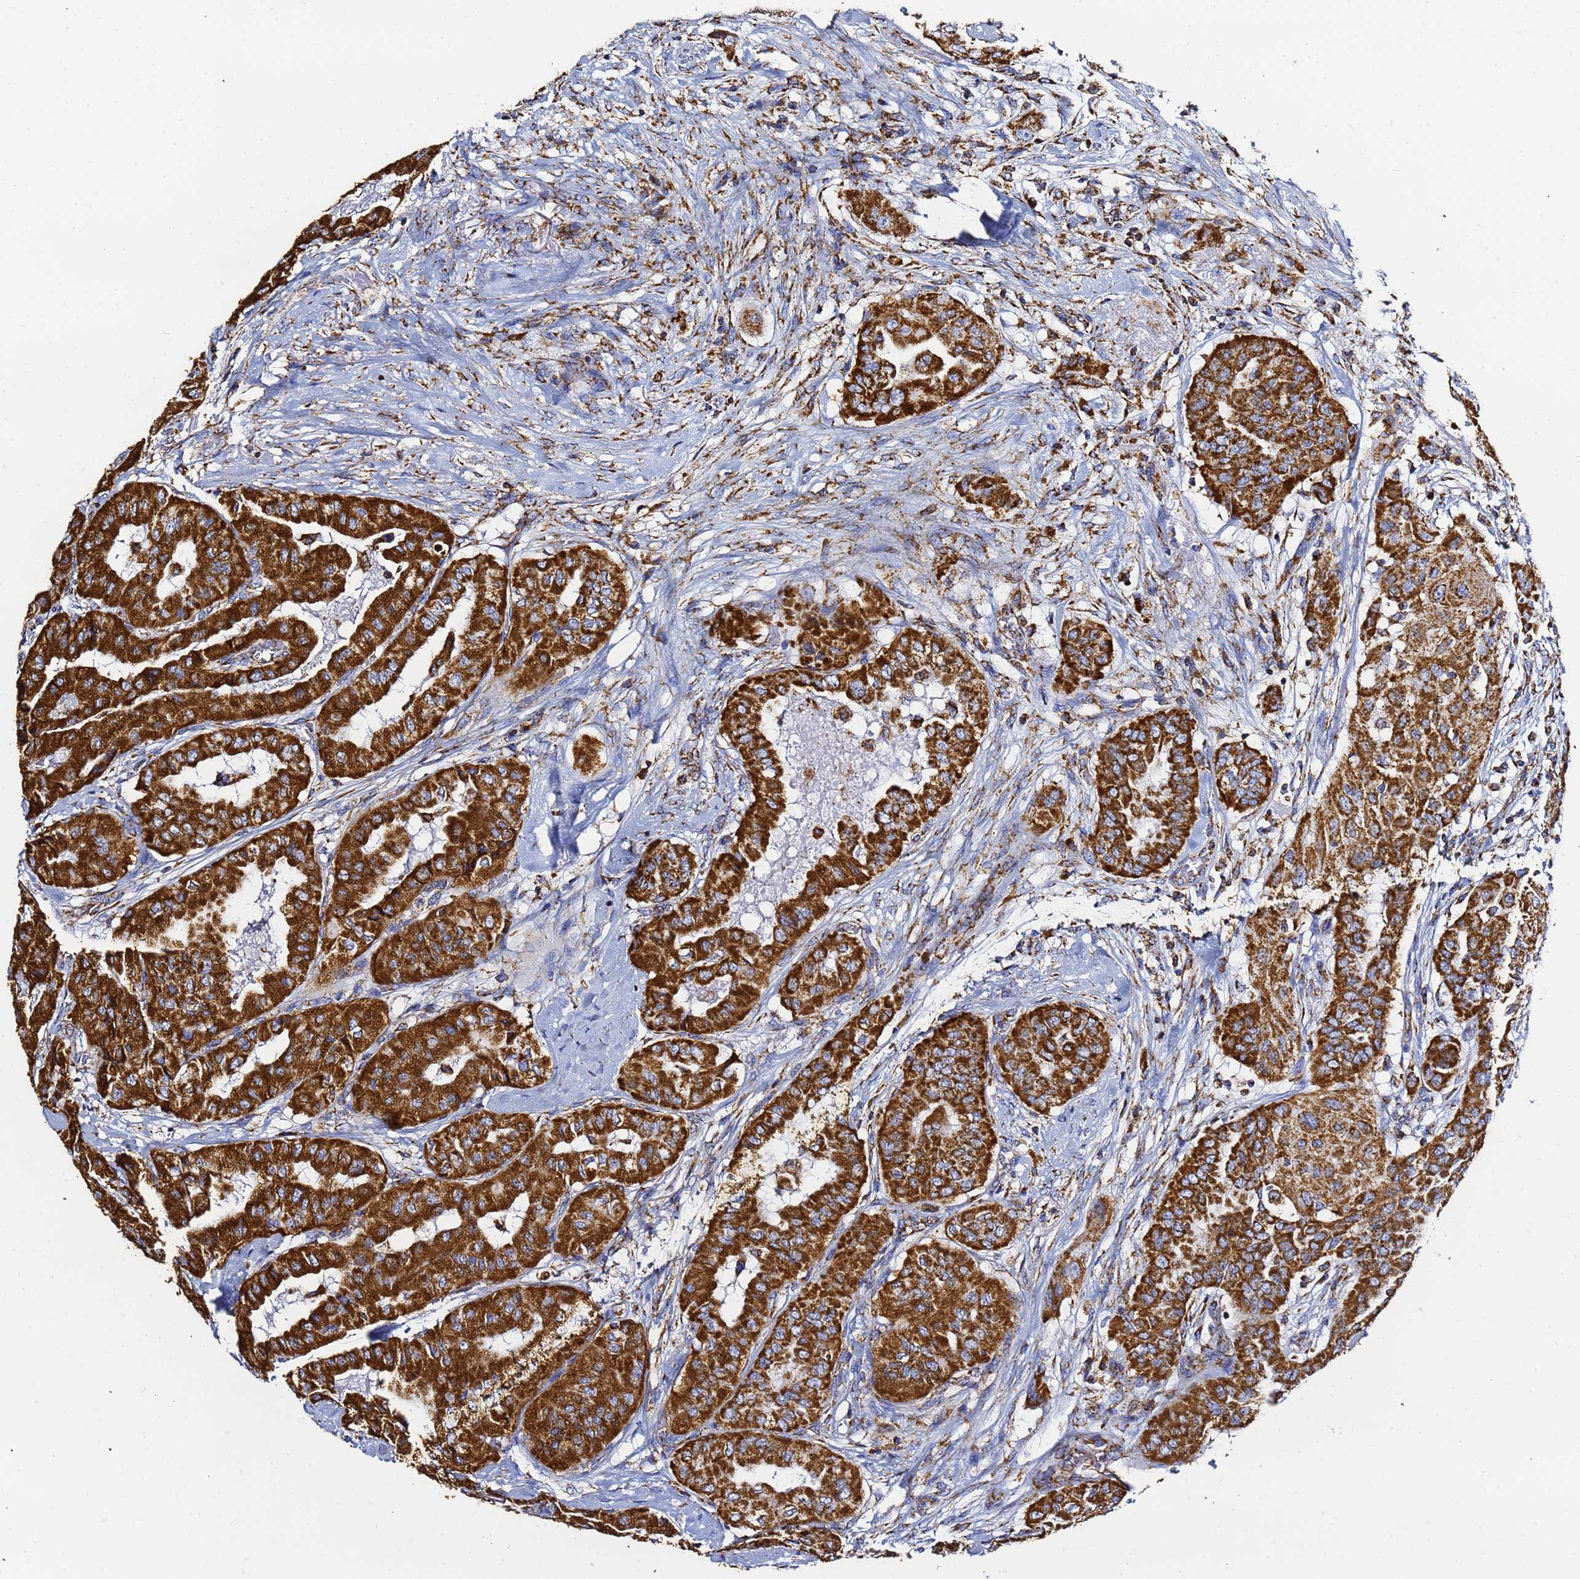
{"staining": {"intensity": "strong", "quantity": ">75%", "location": "cytoplasmic/membranous"}, "tissue": "thyroid cancer", "cell_type": "Tumor cells", "image_type": "cancer", "snomed": [{"axis": "morphology", "description": "Papillary adenocarcinoma, NOS"}, {"axis": "topography", "description": "Thyroid gland"}], "caption": "Brown immunohistochemical staining in human thyroid papillary adenocarcinoma displays strong cytoplasmic/membranous positivity in approximately >75% of tumor cells. The staining was performed using DAB to visualize the protein expression in brown, while the nuclei were stained in blue with hematoxylin (Magnification: 20x).", "gene": "PHB2", "patient": {"sex": "female", "age": 59}}